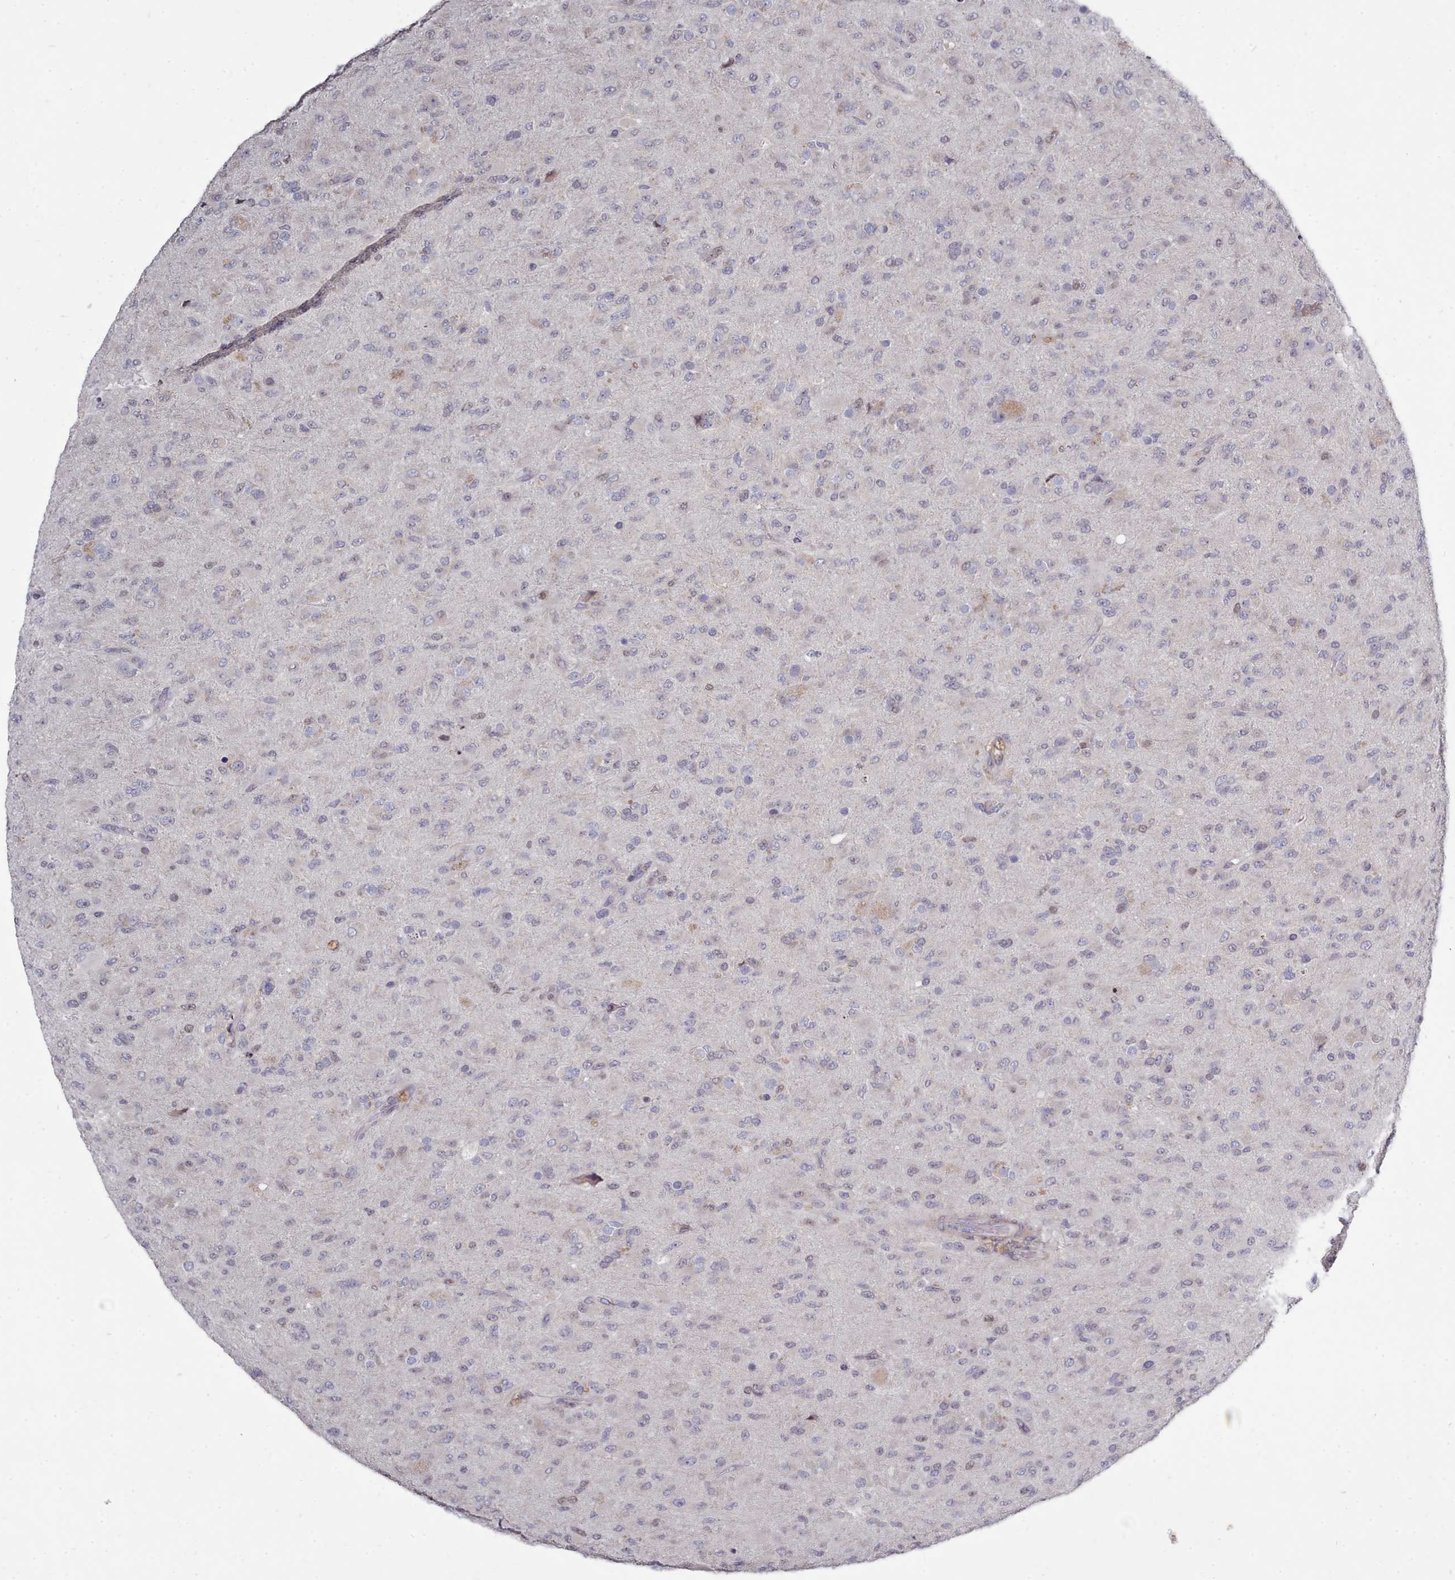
{"staining": {"intensity": "negative", "quantity": "none", "location": "none"}, "tissue": "glioma", "cell_type": "Tumor cells", "image_type": "cancer", "snomed": [{"axis": "morphology", "description": "Glioma, malignant, Low grade"}, {"axis": "topography", "description": "Brain"}], "caption": "This is an immunohistochemistry image of malignant glioma (low-grade). There is no positivity in tumor cells.", "gene": "ACKR3", "patient": {"sex": "male", "age": 65}}